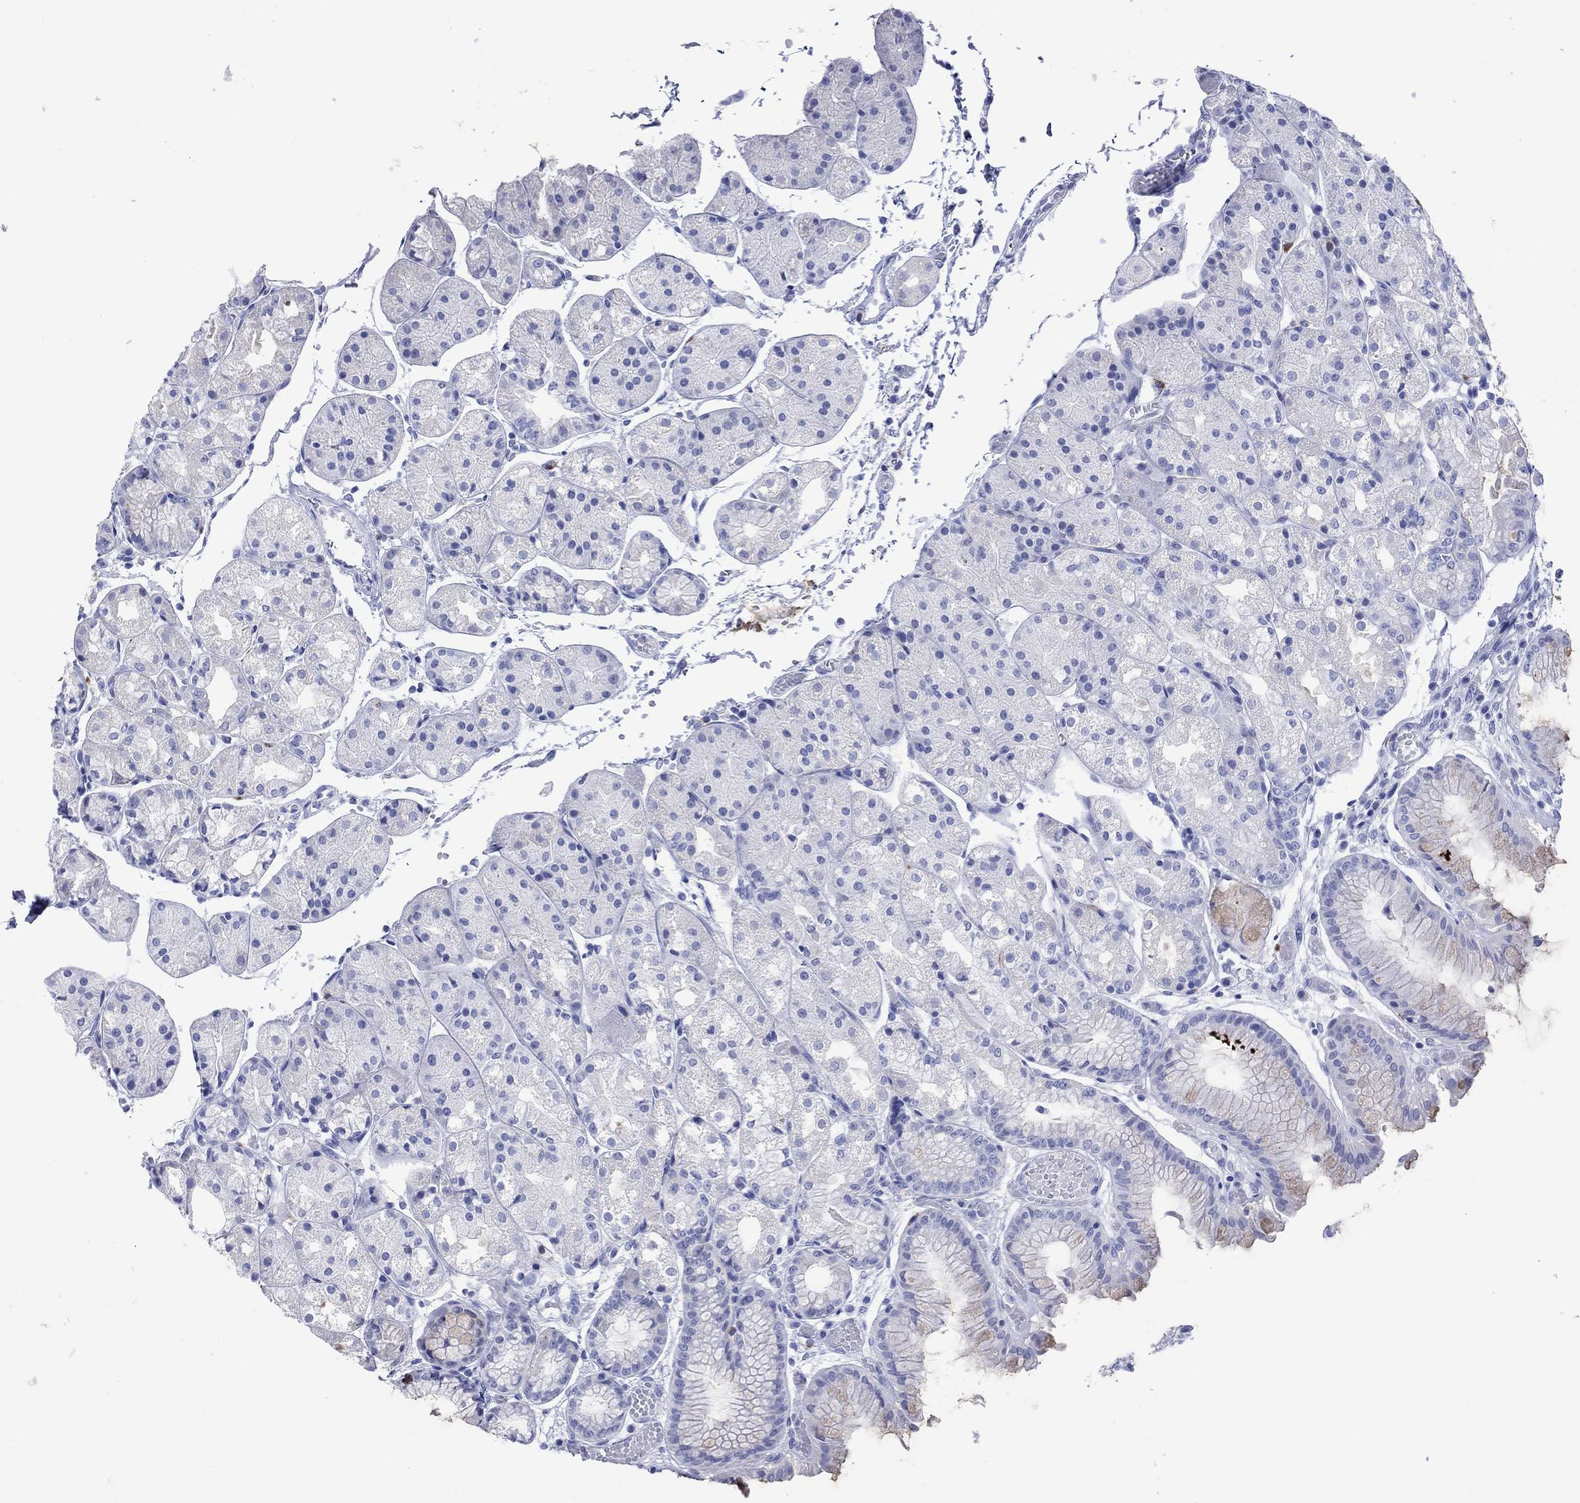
{"staining": {"intensity": "weak", "quantity": "<25%", "location": "cytoplasmic/membranous"}, "tissue": "stomach", "cell_type": "Glandular cells", "image_type": "normal", "snomed": [{"axis": "morphology", "description": "Normal tissue, NOS"}, {"axis": "topography", "description": "Stomach, upper"}], "caption": "Micrograph shows no protein staining in glandular cells of benign stomach.", "gene": "MLANA", "patient": {"sex": "male", "age": 72}}